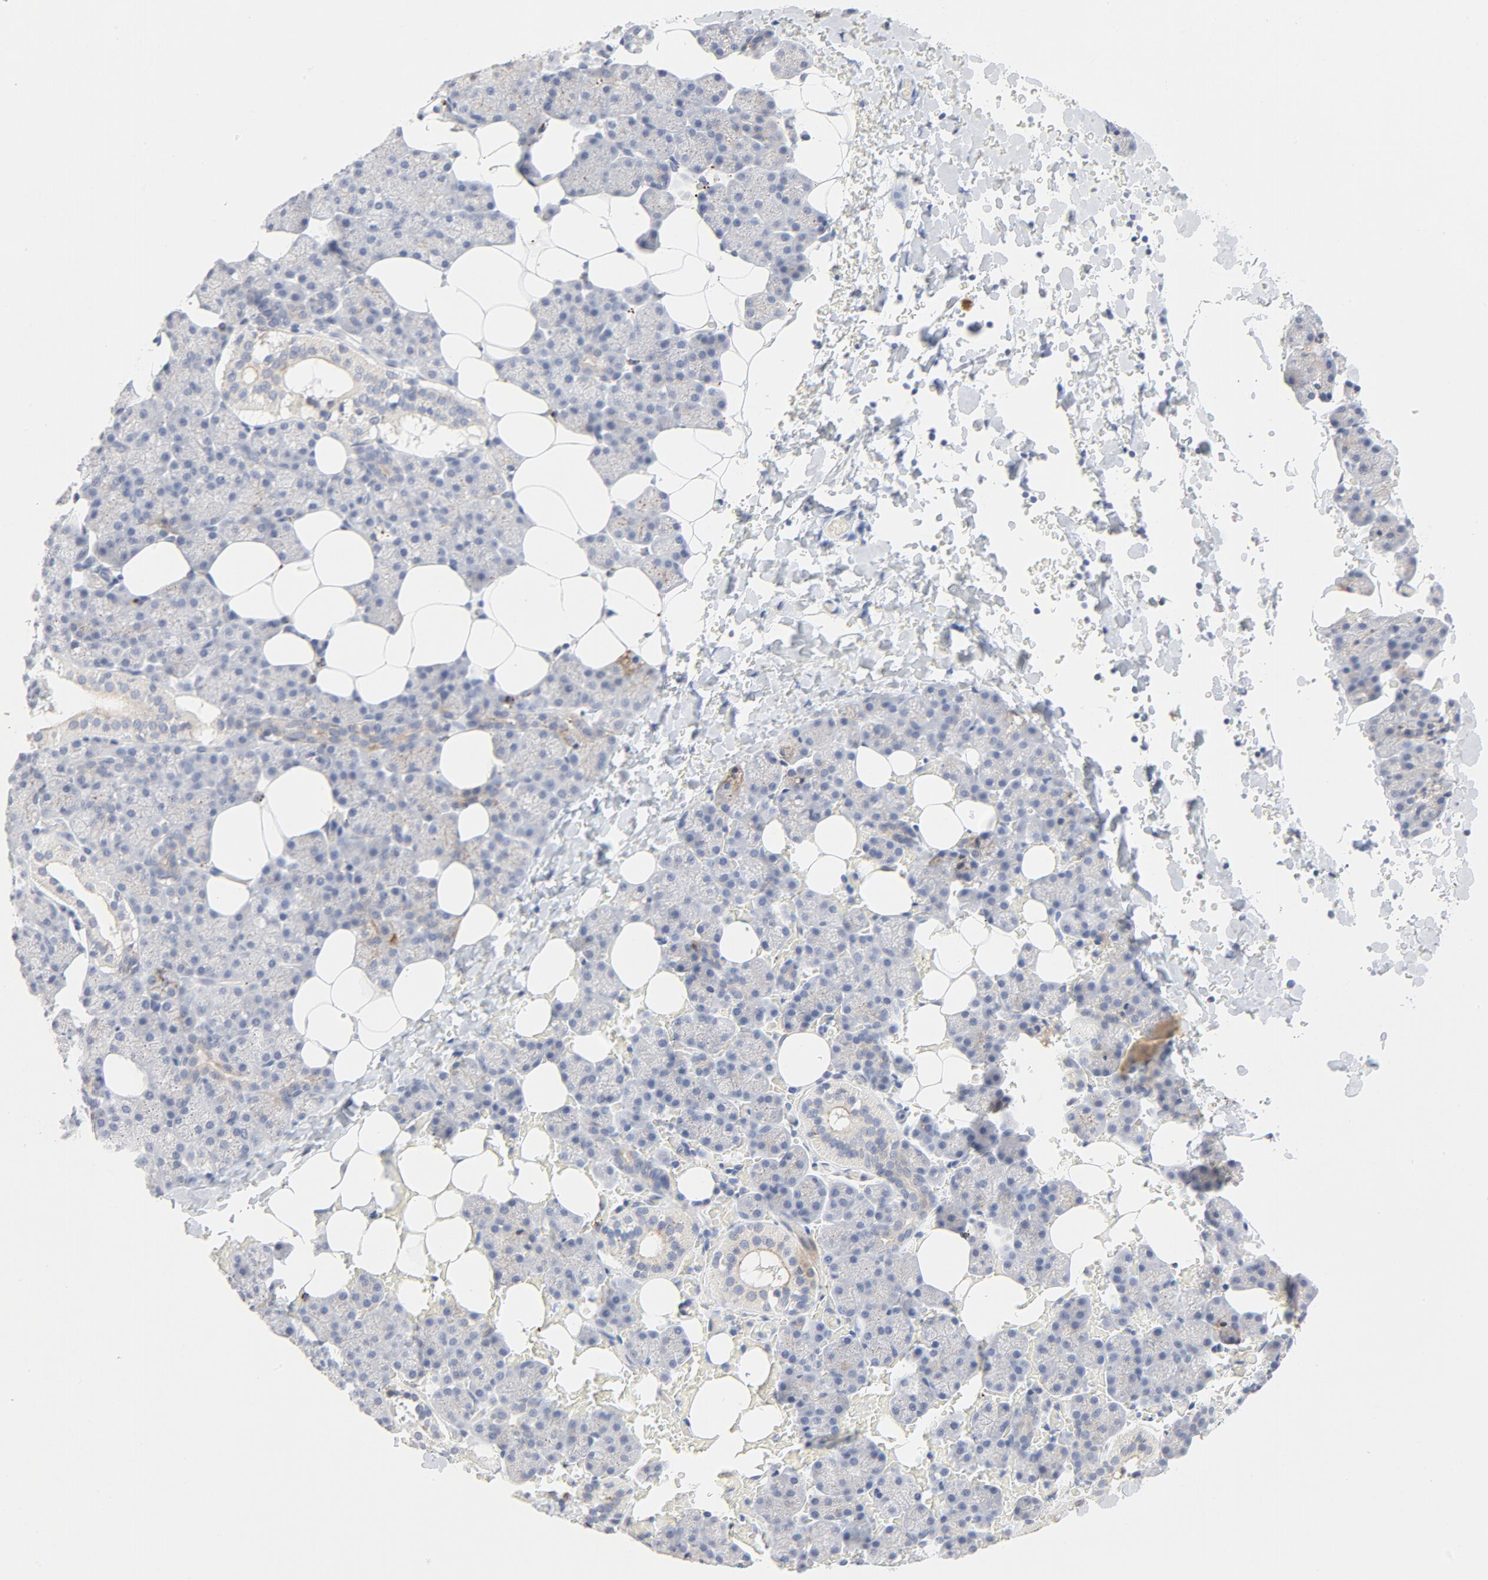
{"staining": {"intensity": "moderate", "quantity": "25%-75%", "location": "cytoplasmic/membranous"}, "tissue": "salivary gland", "cell_type": "Glandular cells", "image_type": "normal", "snomed": [{"axis": "morphology", "description": "Normal tissue, NOS"}, {"axis": "topography", "description": "Lymph node"}, {"axis": "topography", "description": "Salivary gland"}], "caption": "Immunohistochemical staining of unremarkable human salivary gland demonstrates medium levels of moderate cytoplasmic/membranous expression in about 25%-75% of glandular cells.", "gene": "MAGEB17", "patient": {"sex": "male", "age": 8}}